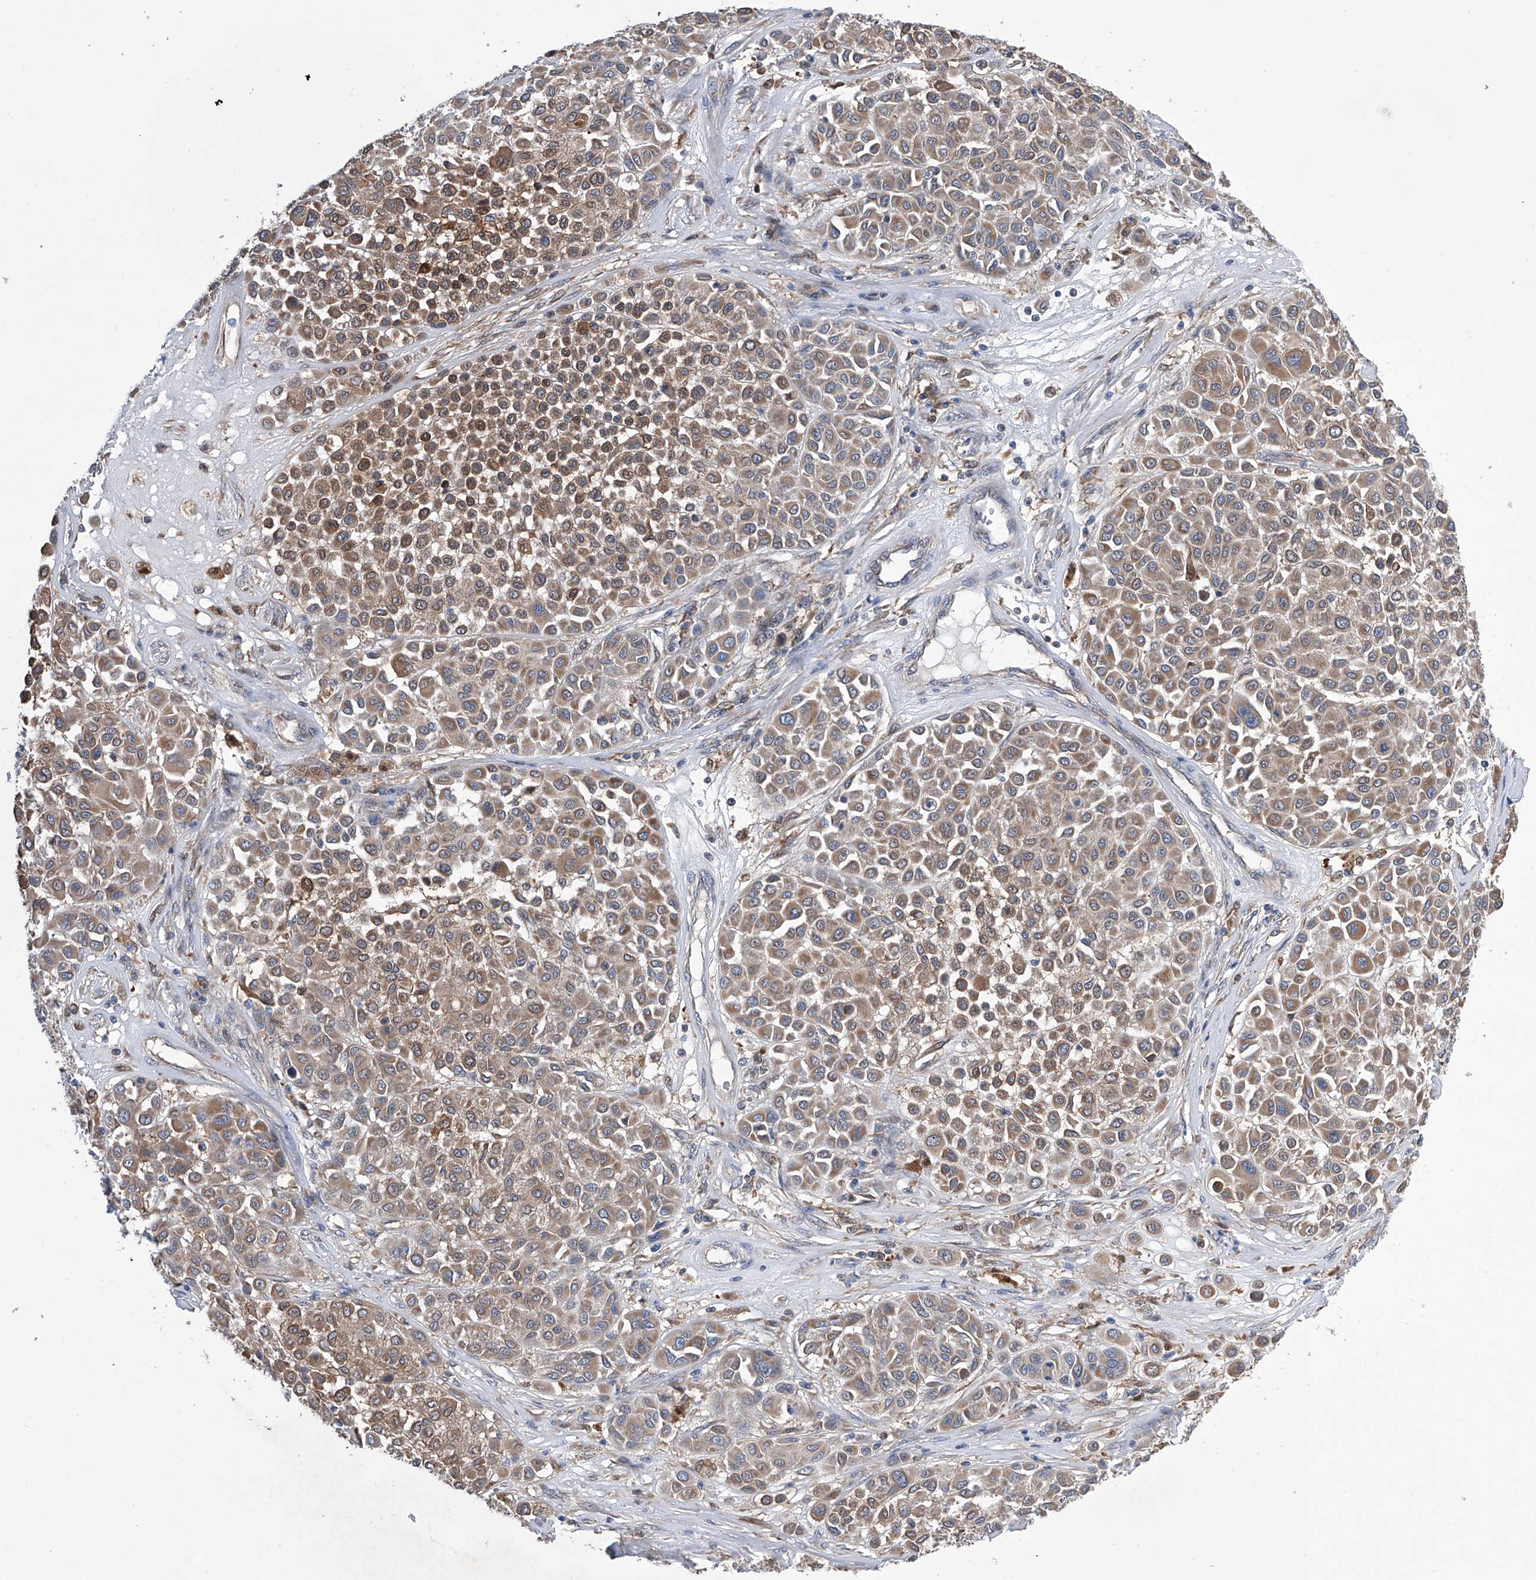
{"staining": {"intensity": "moderate", "quantity": ">75%", "location": "cytoplasmic/membranous"}, "tissue": "melanoma", "cell_type": "Tumor cells", "image_type": "cancer", "snomed": [{"axis": "morphology", "description": "Malignant melanoma, Metastatic site"}, {"axis": "topography", "description": "Soft tissue"}], "caption": "Protein analysis of malignant melanoma (metastatic site) tissue displays moderate cytoplasmic/membranous staining in about >75% of tumor cells.", "gene": "SPATA20", "patient": {"sex": "male", "age": 41}}